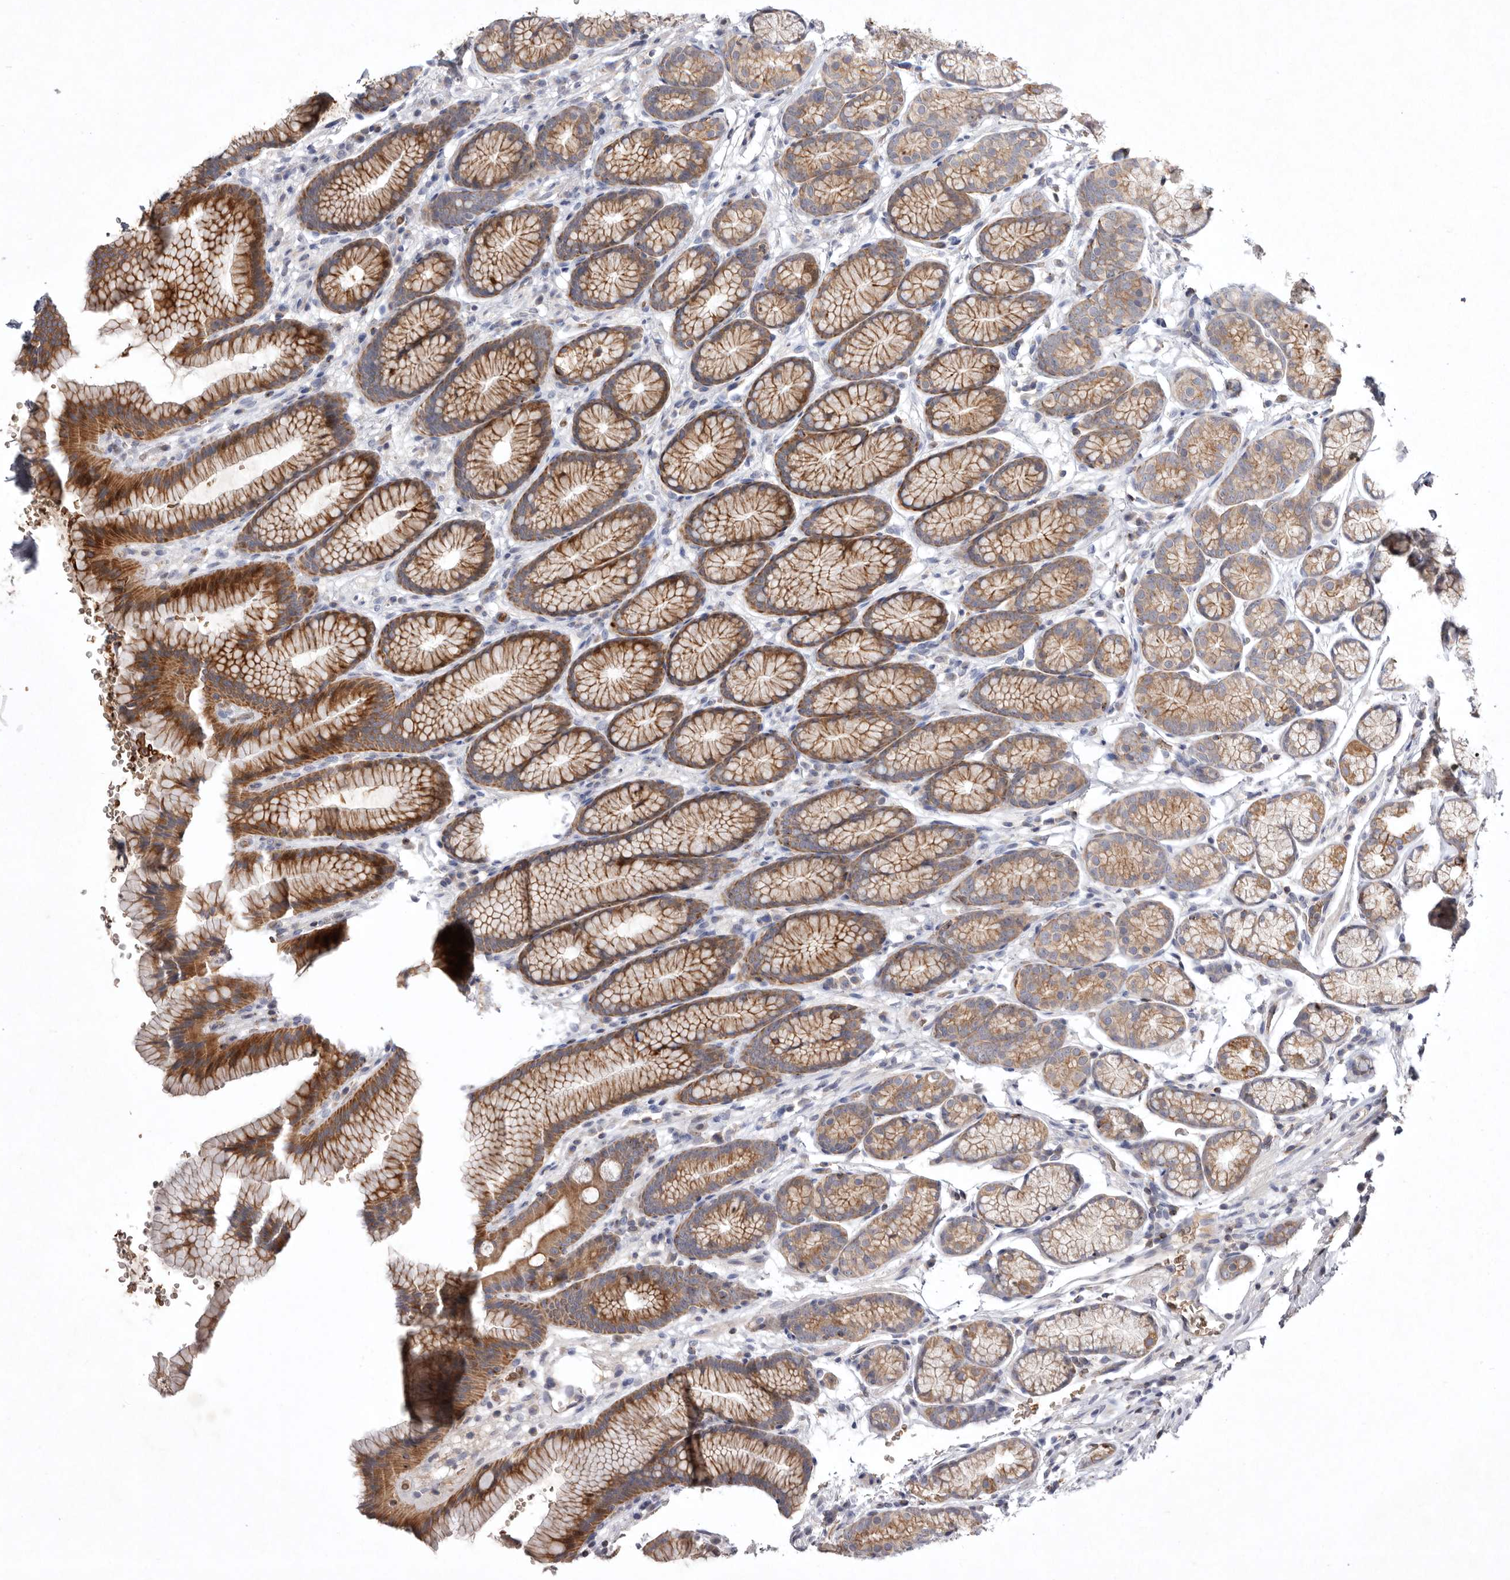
{"staining": {"intensity": "moderate", "quantity": ">75%", "location": "cytoplasmic/membranous"}, "tissue": "stomach", "cell_type": "Glandular cells", "image_type": "normal", "snomed": [{"axis": "morphology", "description": "Normal tissue, NOS"}, {"axis": "topography", "description": "Stomach"}], "caption": "Immunohistochemistry micrograph of normal stomach: stomach stained using IHC demonstrates medium levels of moderate protein expression localized specifically in the cytoplasmic/membranous of glandular cells, appearing as a cytoplasmic/membranous brown color.", "gene": "TNFSF14", "patient": {"sex": "male", "age": 42}}